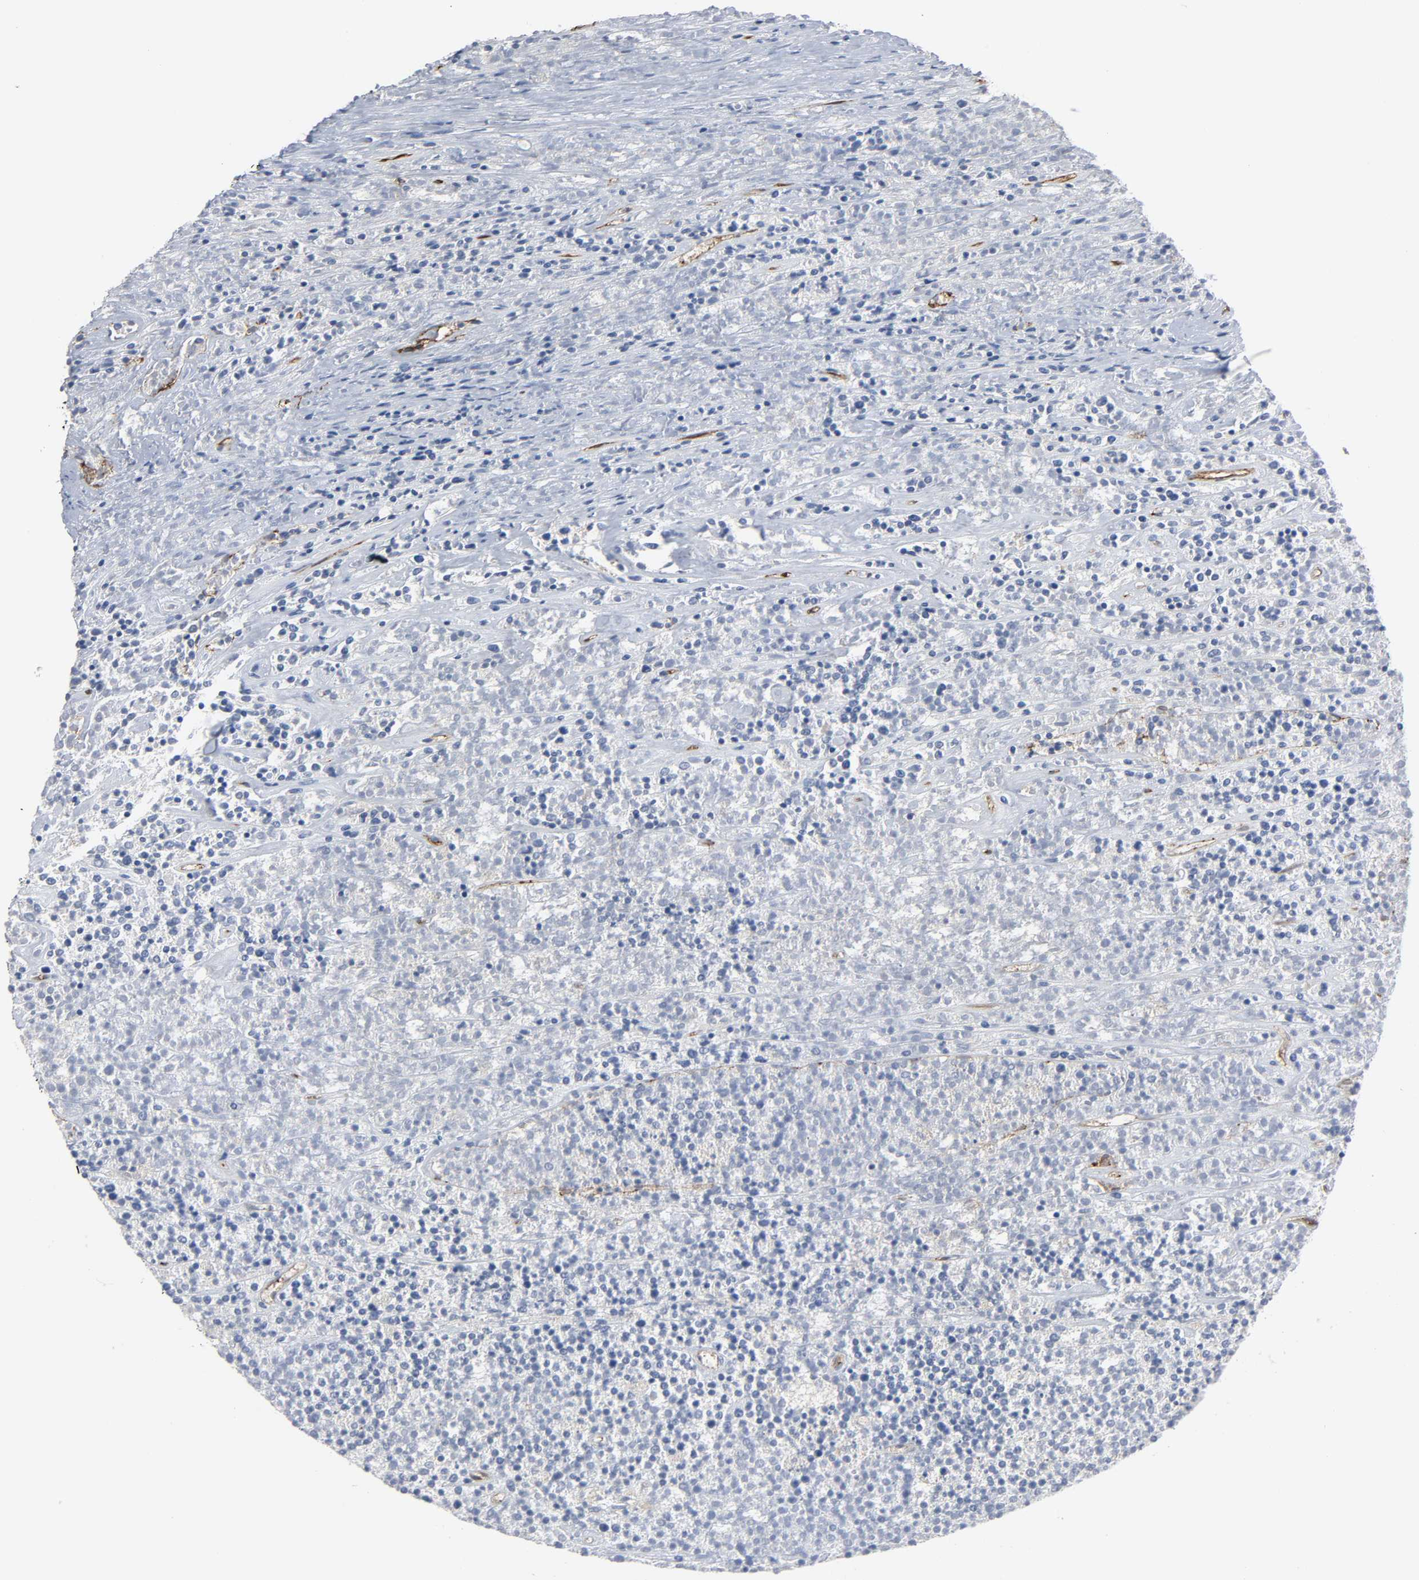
{"staining": {"intensity": "negative", "quantity": "none", "location": "none"}, "tissue": "lymphoma", "cell_type": "Tumor cells", "image_type": "cancer", "snomed": [{"axis": "morphology", "description": "Malignant lymphoma, non-Hodgkin's type, High grade"}, {"axis": "topography", "description": "Lymph node"}], "caption": "IHC of high-grade malignant lymphoma, non-Hodgkin's type shows no positivity in tumor cells. The staining is performed using DAB brown chromogen with nuclei counter-stained in using hematoxylin.", "gene": "PECAM1", "patient": {"sex": "female", "age": 73}}